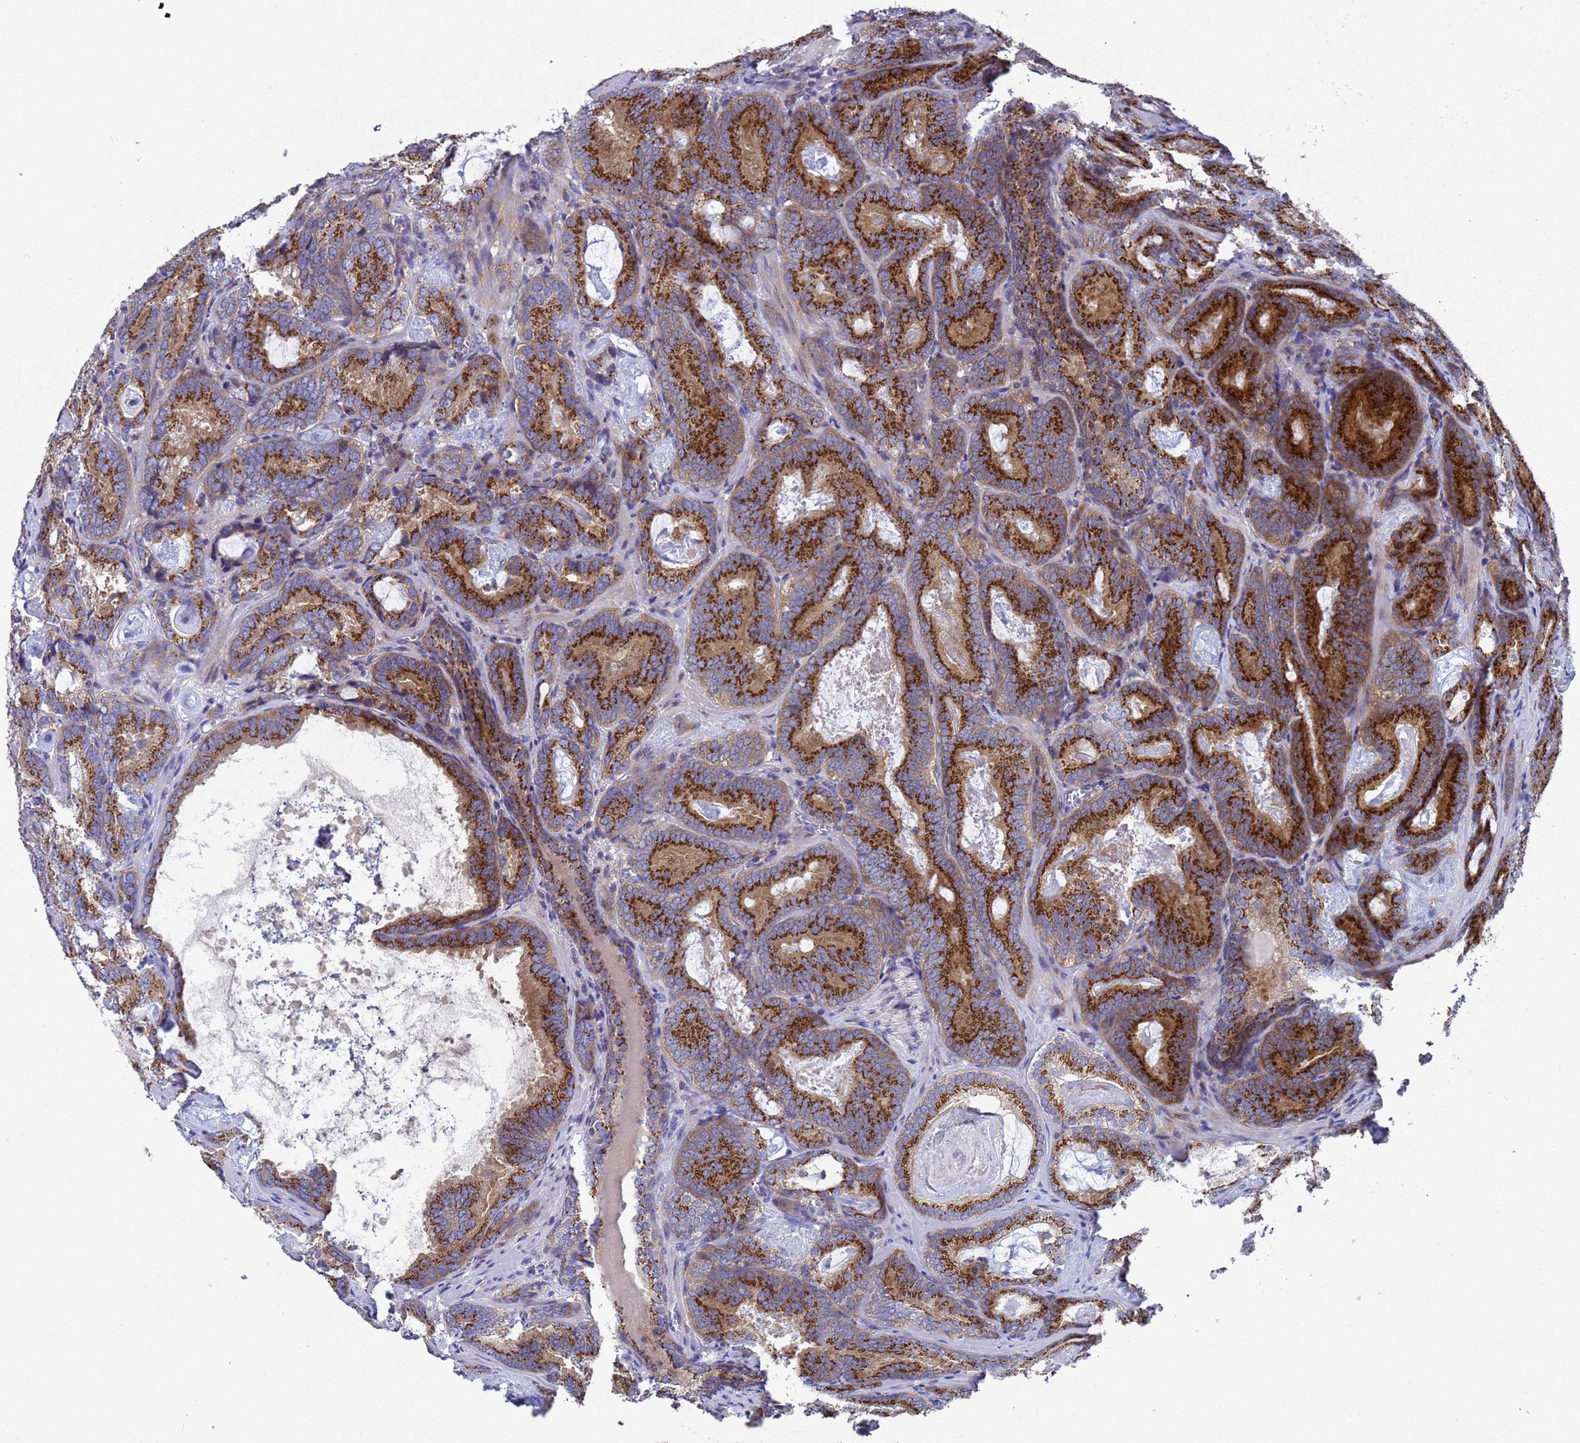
{"staining": {"intensity": "strong", "quantity": ">75%", "location": "cytoplasmic/membranous"}, "tissue": "prostate cancer", "cell_type": "Tumor cells", "image_type": "cancer", "snomed": [{"axis": "morphology", "description": "Adenocarcinoma, Low grade"}, {"axis": "topography", "description": "Prostate"}], "caption": "This photomicrograph displays low-grade adenocarcinoma (prostate) stained with immunohistochemistry (IHC) to label a protein in brown. The cytoplasmic/membranous of tumor cells show strong positivity for the protein. Nuclei are counter-stained blue.", "gene": "NSUN6", "patient": {"sex": "male", "age": 60}}